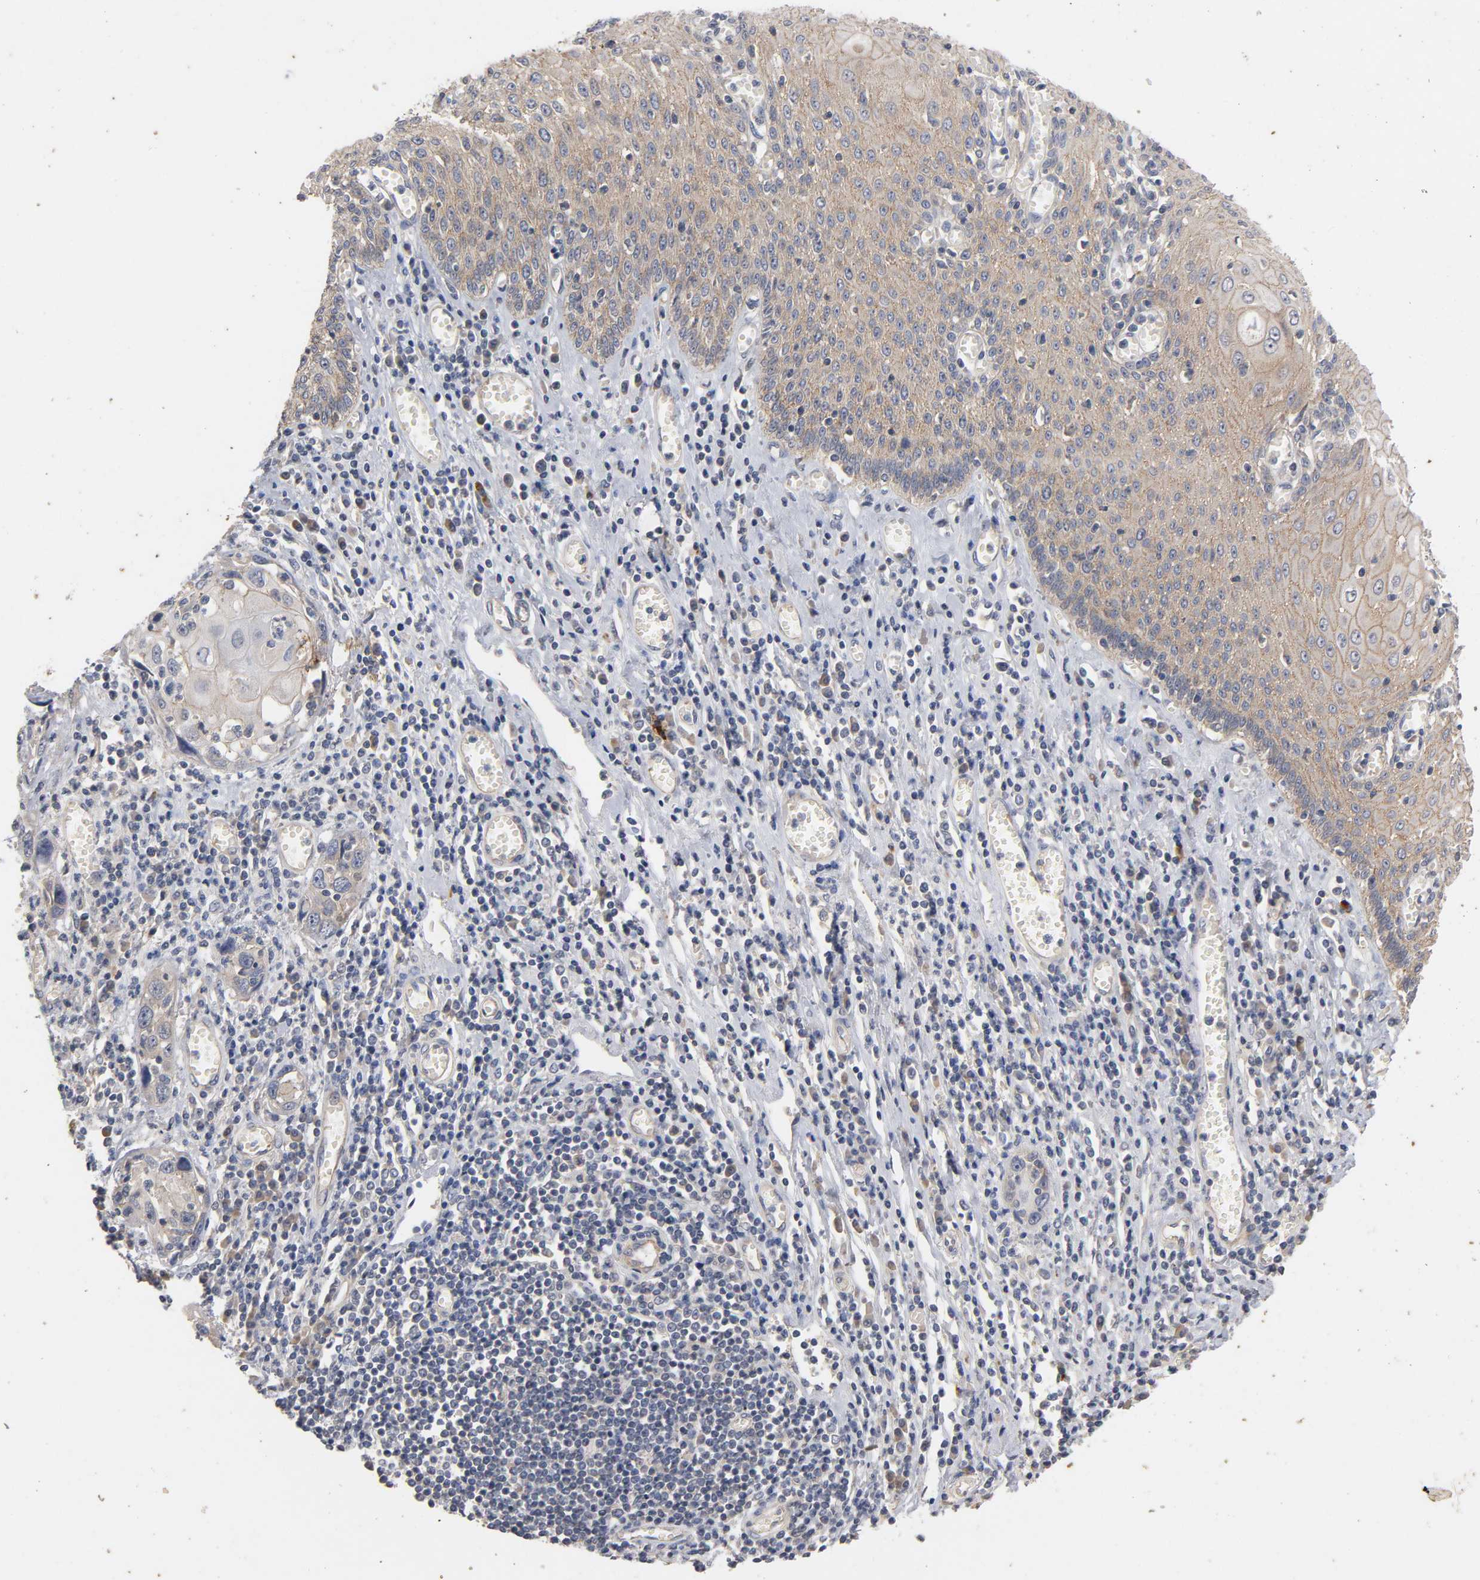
{"staining": {"intensity": "moderate", "quantity": ">75%", "location": "cytoplasmic/membranous"}, "tissue": "esophagus", "cell_type": "Squamous epithelial cells", "image_type": "normal", "snomed": [{"axis": "morphology", "description": "Normal tissue, NOS"}, {"axis": "morphology", "description": "Squamous cell carcinoma, NOS"}, {"axis": "topography", "description": "Esophagus"}], "caption": "Immunohistochemistry (IHC) (DAB (3,3'-diaminobenzidine)) staining of benign human esophagus demonstrates moderate cytoplasmic/membranous protein positivity in about >75% of squamous epithelial cells.", "gene": "PDZD11", "patient": {"sex": "male", "age": 65}}